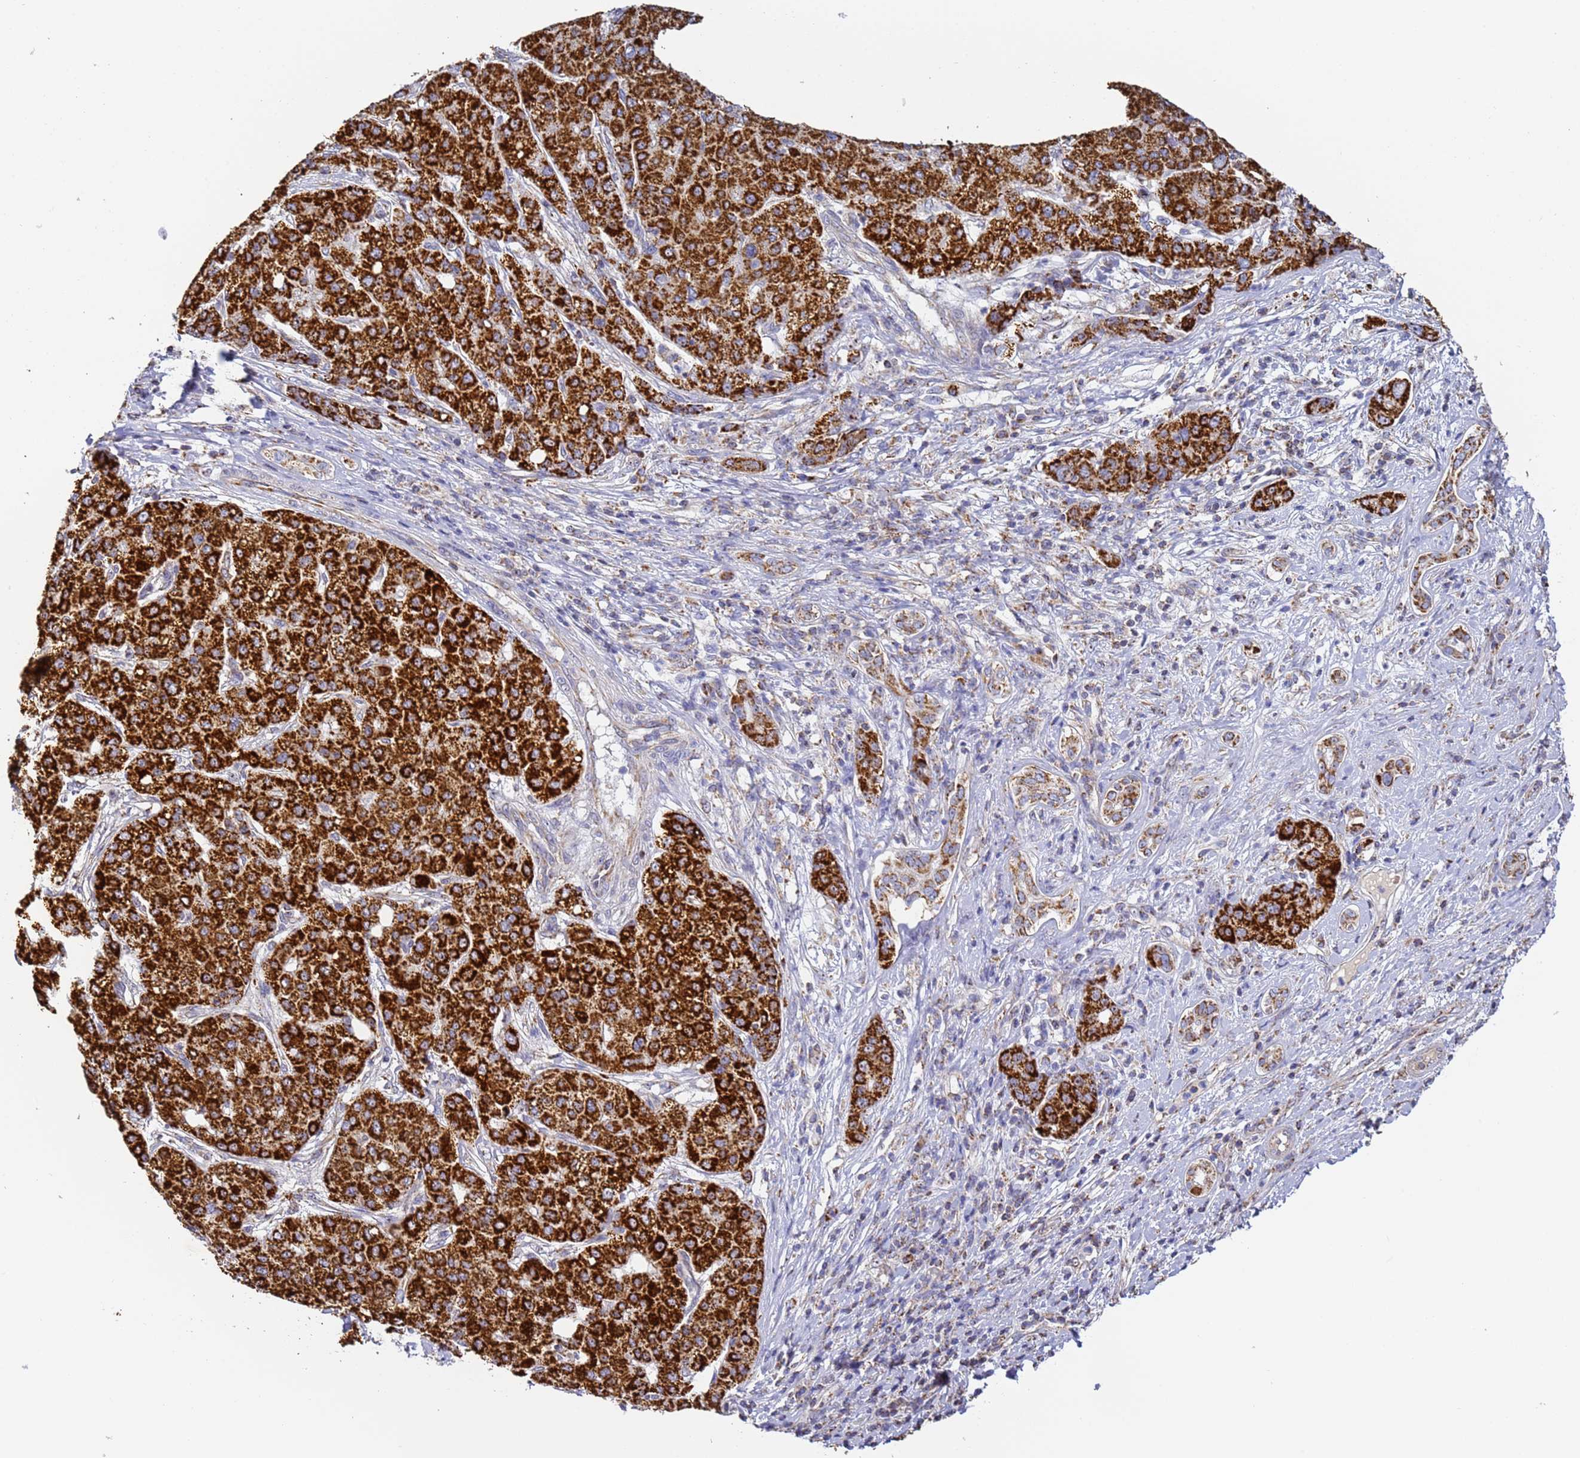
{"staining": {"intensity": "strong", "quantity": ">75%", "location": "cytoplasmic/membranous"}, "tissue": "liver cancer", "cell_type": "Tumor cells", "image_type": "cancer", "snomed": [{"axis": "morphology", "description": "Carcinoma, Hepatocellular, NOS"}, {"axis": "topography", "description": "Liver"}], "caption": "Human hepatocellular carcinoma (liver) stained for a protein (brown) displays strong cytoplasmic/membranous positive staining in approximately >75% of tumor cells.", "gene": "FRG2C", "patient": {"sex": "male", "age": 65}}